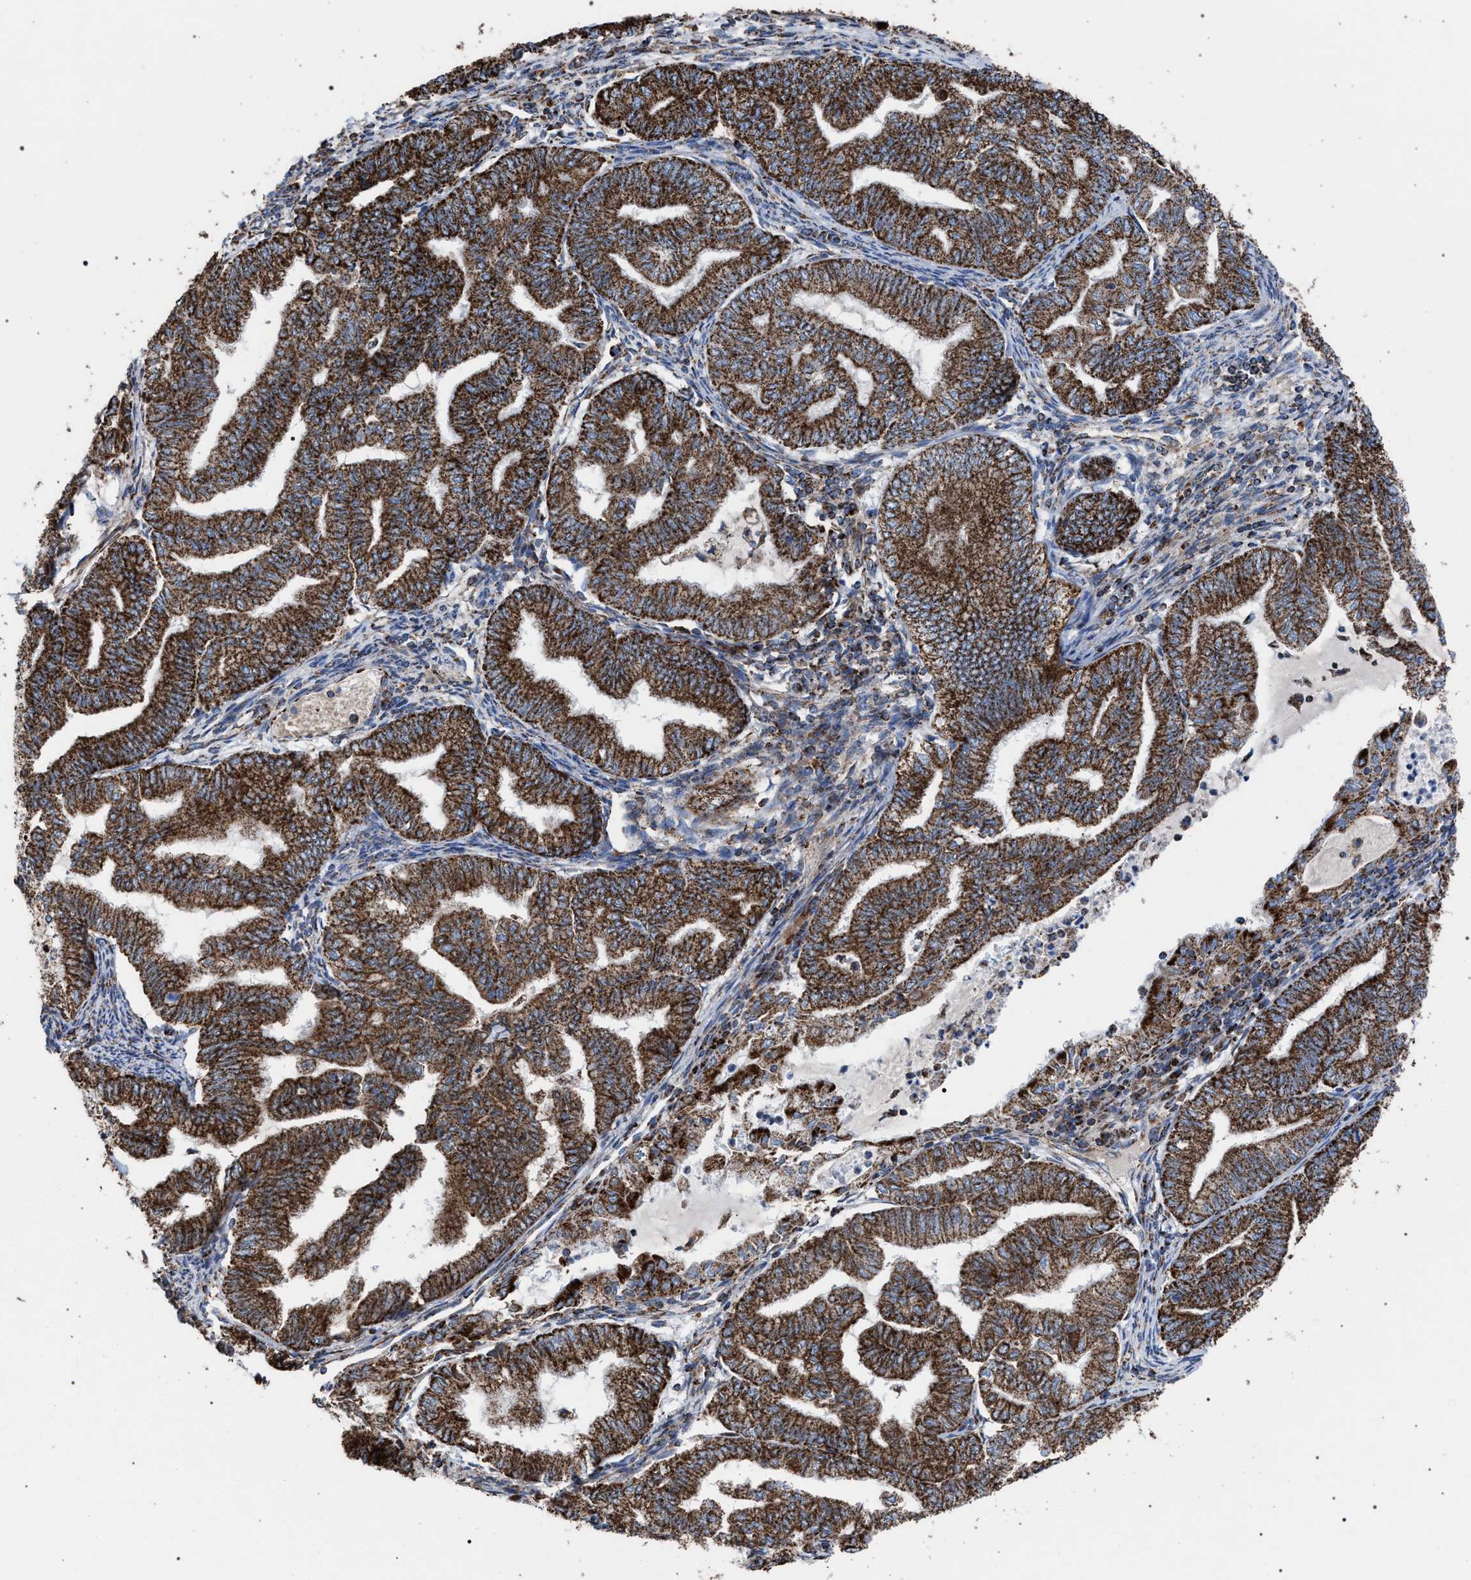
{"staining": {"intensity": "strong", "quantity": ">75%", "location": "cytoplasmic/membranous"}, "tissue": "endometrial cancer", "cell_type": "Tumor cells", "image_type": "cancer", "snomed": [{"axis": "morphology", "description": "Adenocarcinoma, NOS"}, {"axis": "topography", "description": "Endometrium"}], "caption": "Immunohistochemical staining of human endometrial cancer demonstrates high levels of strong cytoplasmic/membranous staining in about >75% of tumor cells.", "gene": "VPS13A", "patient": {"sex": "female", "age": 79}}